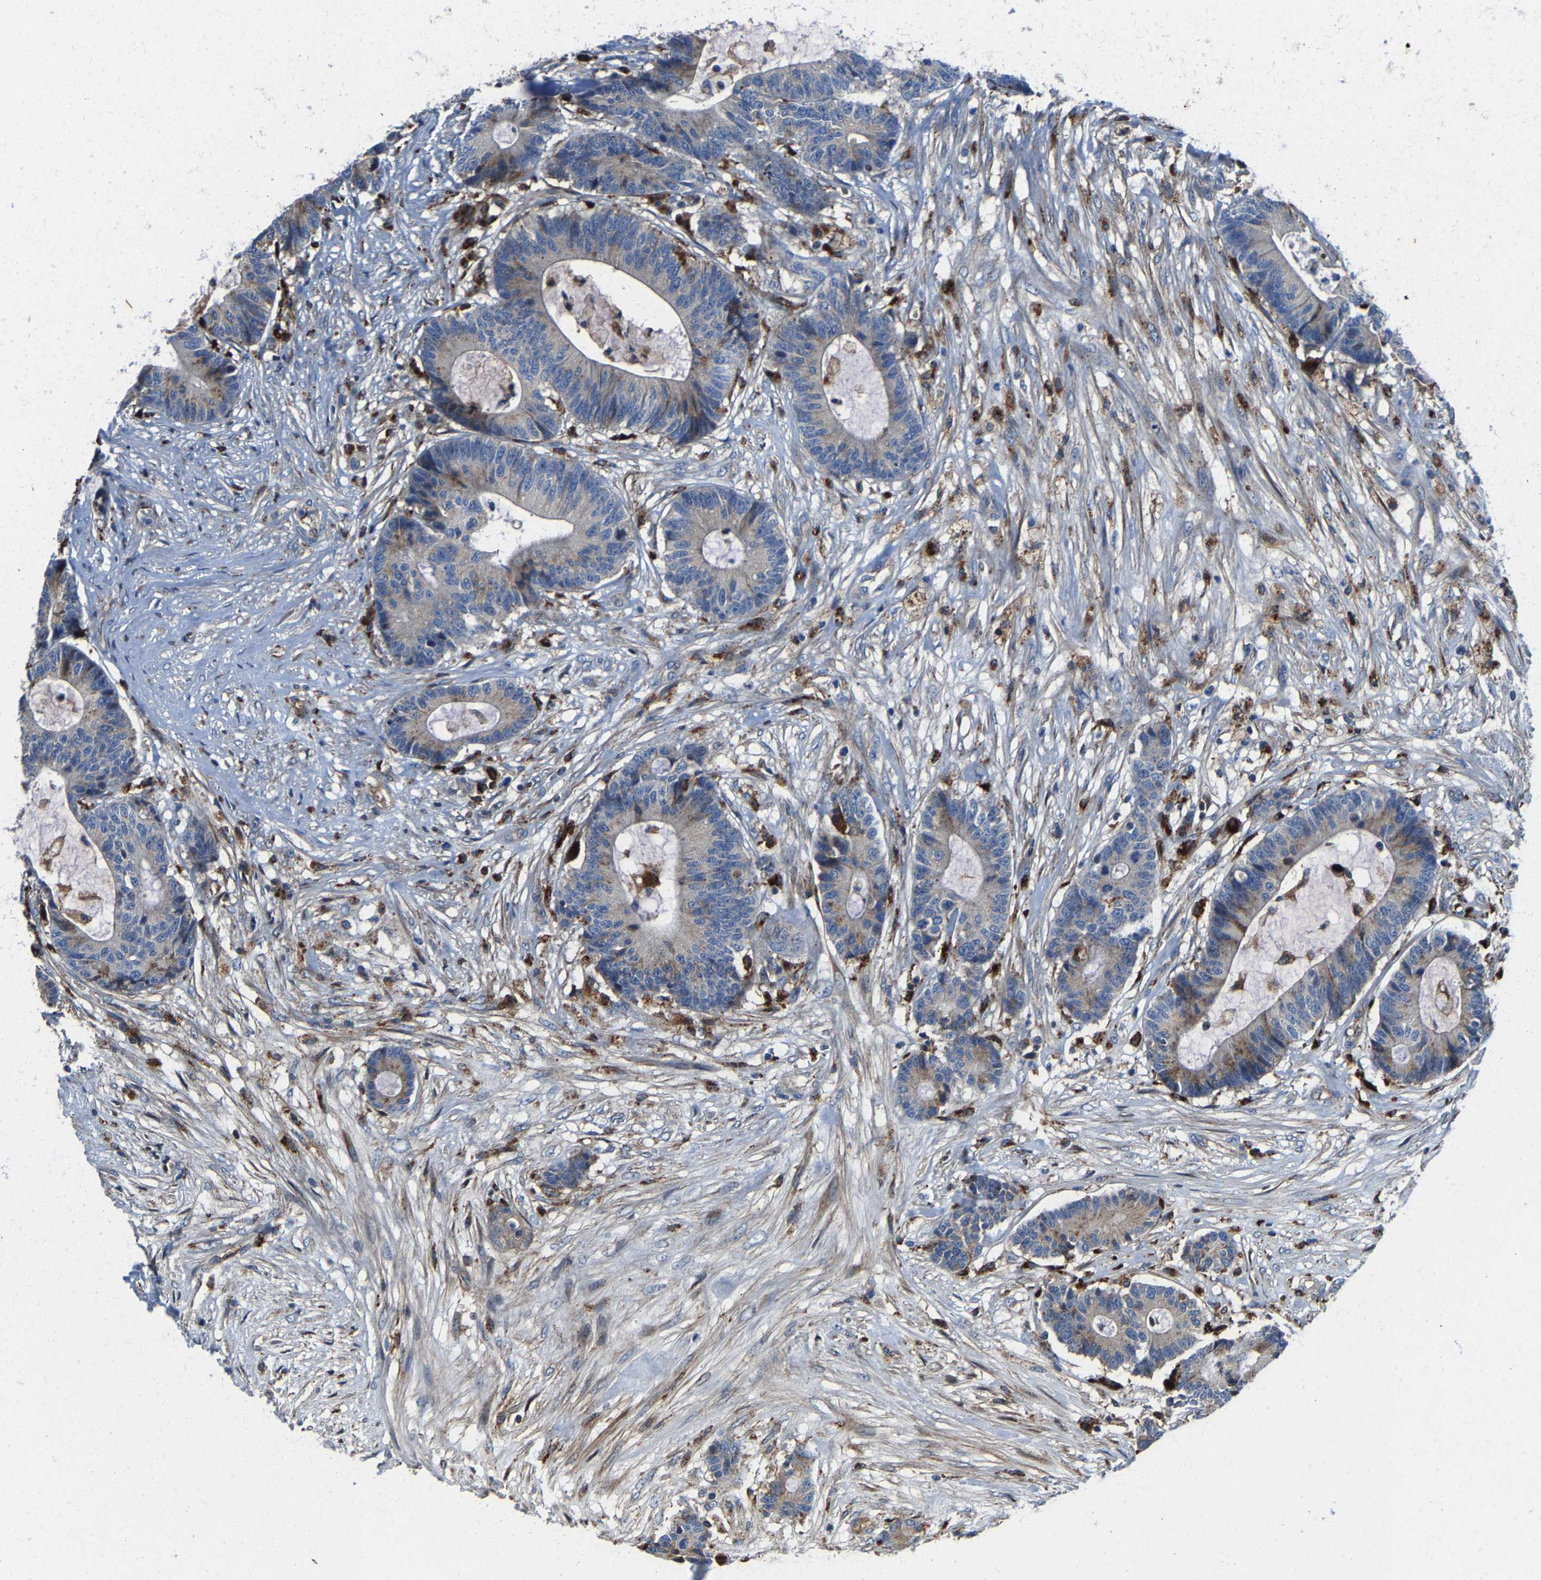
{"staining": {"intensity": "moderate", "quantity": "<25%", "location": "cytoplasmic/membranous"}, "tissue": "colorectal cancer", "cell_type": "Tumor cells", "image_type": "cancer", "snomed": [{"axis": "morphology", "description": "Adenocarcinoma, NOS"}, {"axis": "topography", "description": "Colon"}], "caption": "This is an image of immunohistochemistry staining of colorectal adenocarcinoma, which shows moderate positivity in the cytoplasmic/membranous of tumor cells.", "gene": "DPP7", "patient": {"sex": "female", "age": 84}}